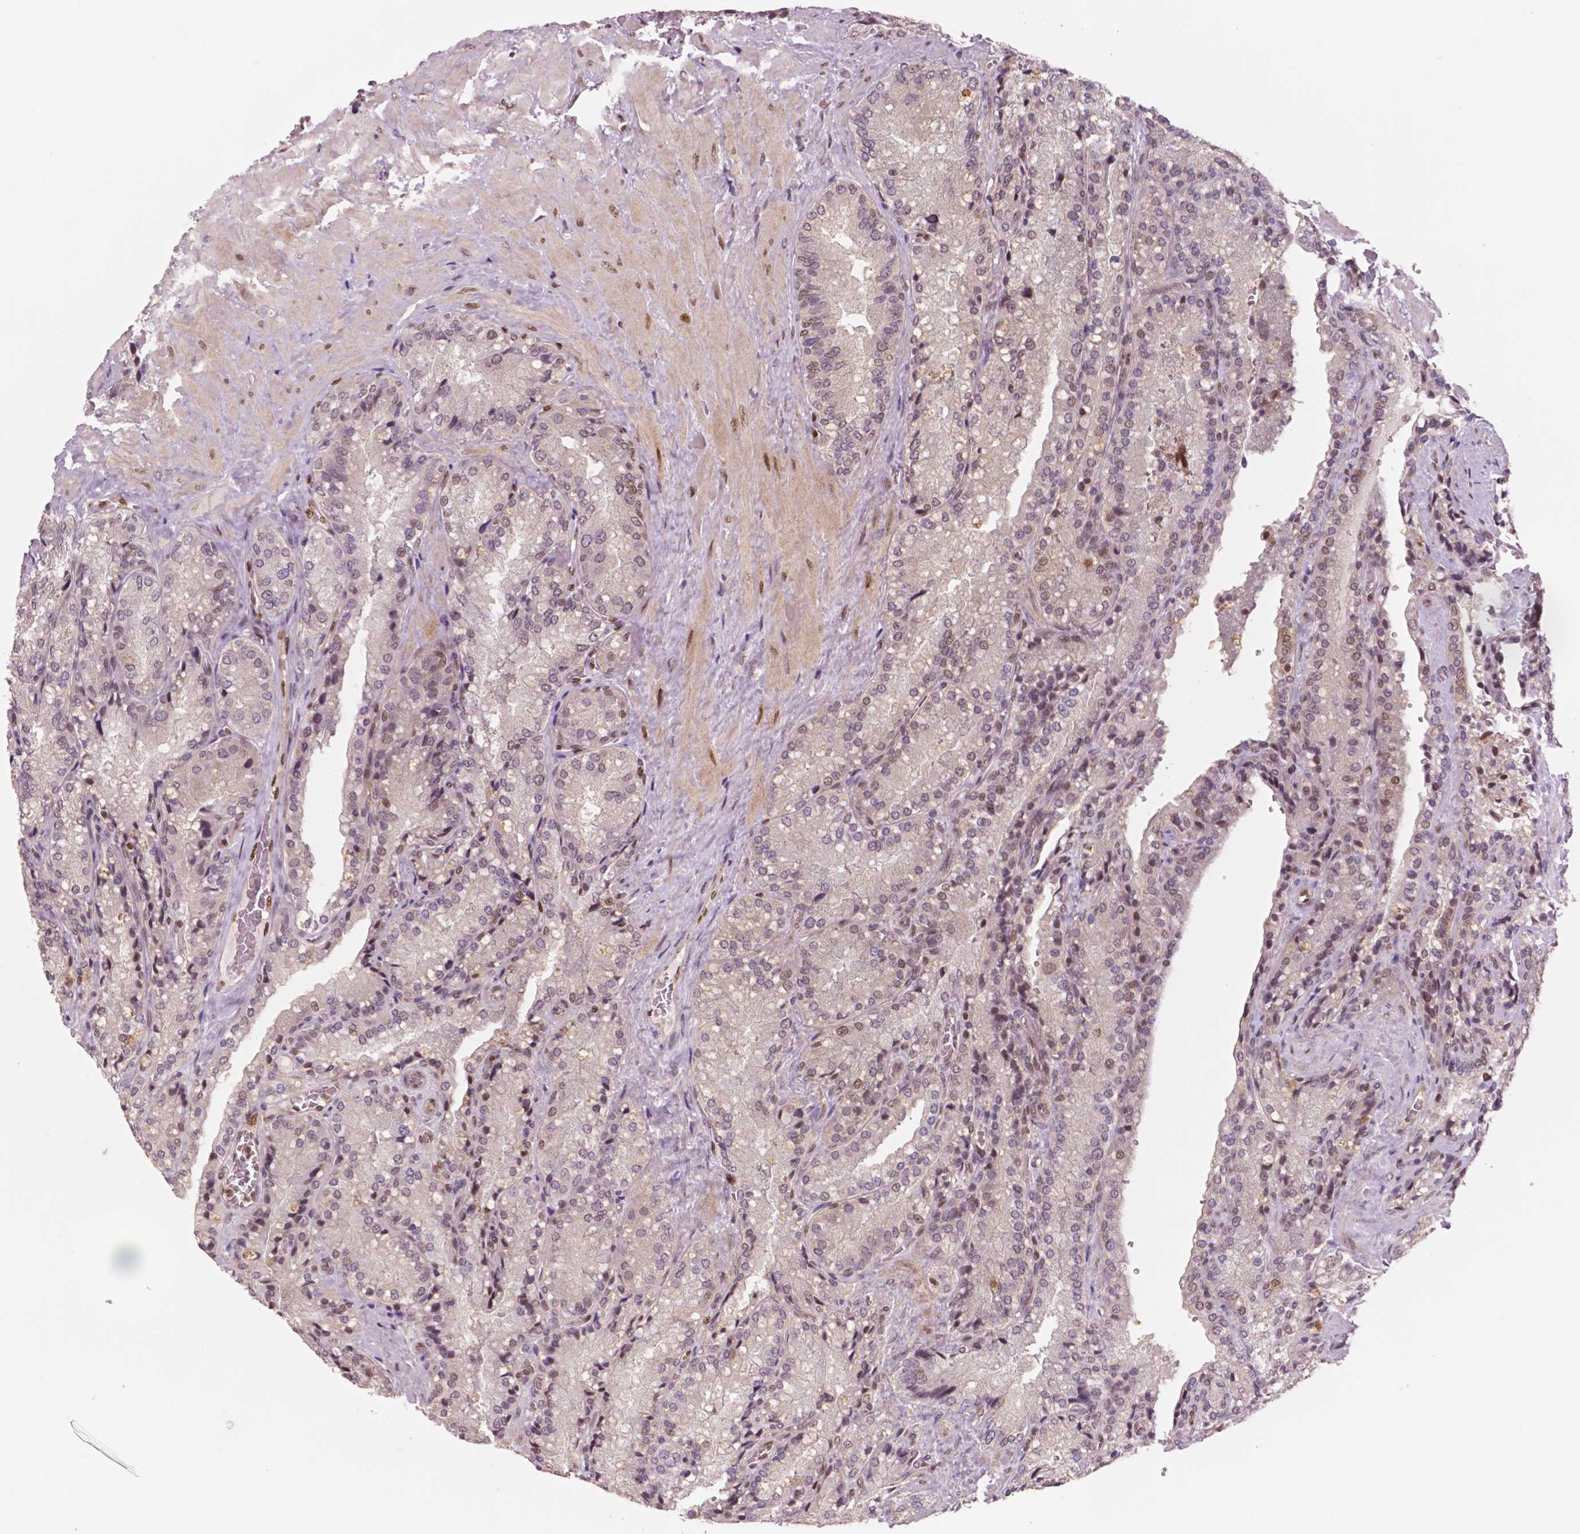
{"staining": {"intensity": "moderate", "quantity": "25%-75%", "location": "cytoplasmic/membranous,nuclear"}, "tissue": "seminal vesicle", "cell_type": "Glandular cells", "image_type": "normal", "snomed": [{"axis": "morphology", "description": "Normal tissue, NOS"}, {"axis": "topography", "description": "Seminal veicle"}], "caption": "This image shows immunohistochemistry staining of unremarkable human seminal vesicle, with medium moderate cytoplasmic/membranous,nuclear expression in approximately 25%-75% of glandular cells.", "gene": "STAT3", "patient": {"sex": "male", "age": 57}}